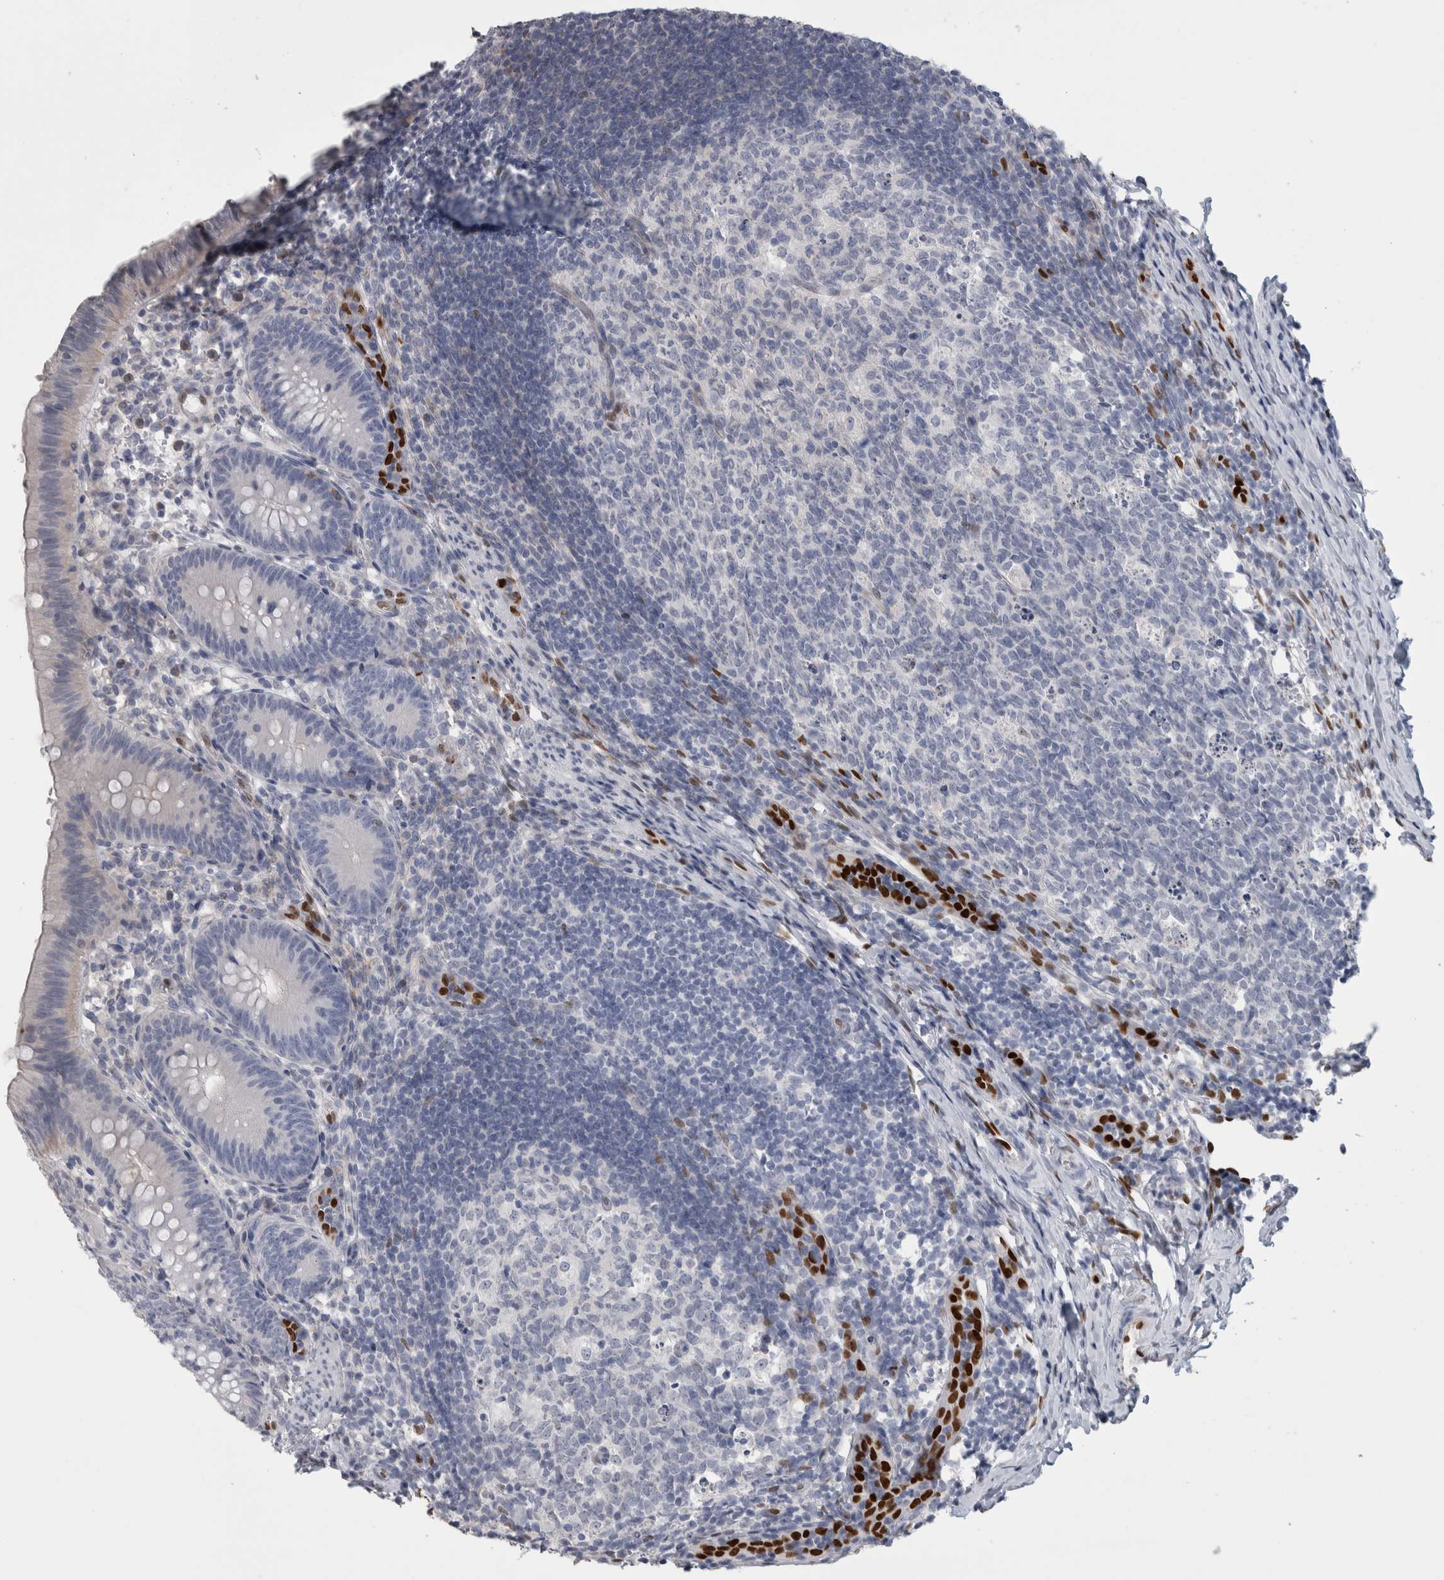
{"staining": {"intensity": "weak", "quantity": "<25%", "location": "cytoplasmic/membranous"}, "tissue": "appendix", "cell_type": "Glandular cells", "image_type": "normal", "snomed": [{"axis": "morphology", "description": "Normal tissue, NOS"}, {"axis": "topography", "description": "Appendix"}], "caption": "IHC histopathology image of benign human appendix stained for a protein (brown), which demonstrates no staining in glandular cells. Nuclei are stained in blue.", "gene": "IL33", "patient": {"sex": "male", "age": 1}}